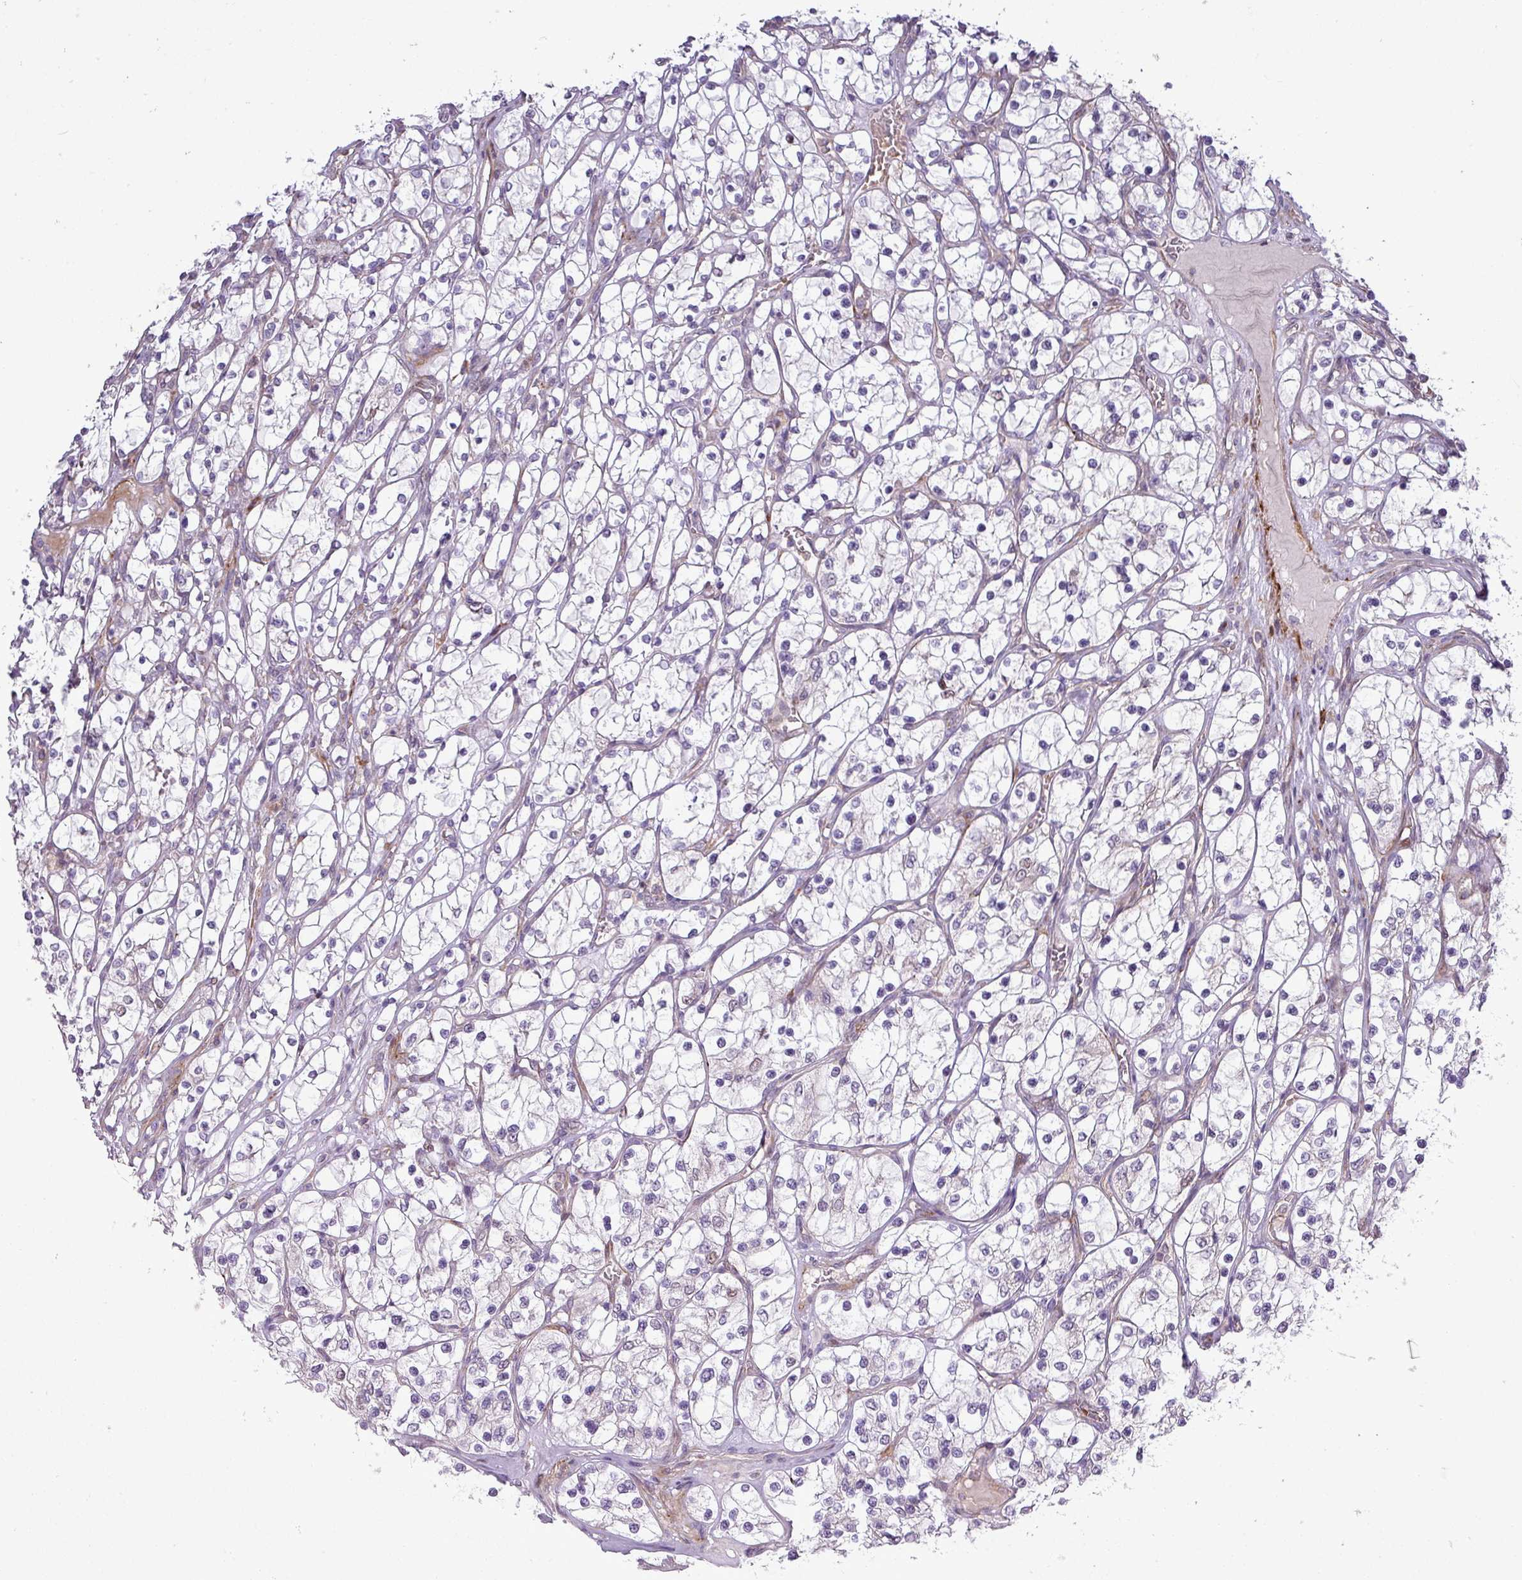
{"staining": {"intensity": "negative", "quantity": "none", "location": "none"}, "tissue": "renal cancer", "cell_type": "Tumor cells", "image_type": "cancer", "snomed": [{"axis": "morphology", "description": "Adenocarcinoma, NOS"}, {"axis": "topography", "description": "Kidney"}], "caption": "The IHC histopathology image has no significant expression in tumor cells of renal adenocarcinoma tissue.", "gene": "TPRA1", "patient": {"sex": "female", "age": 69}}